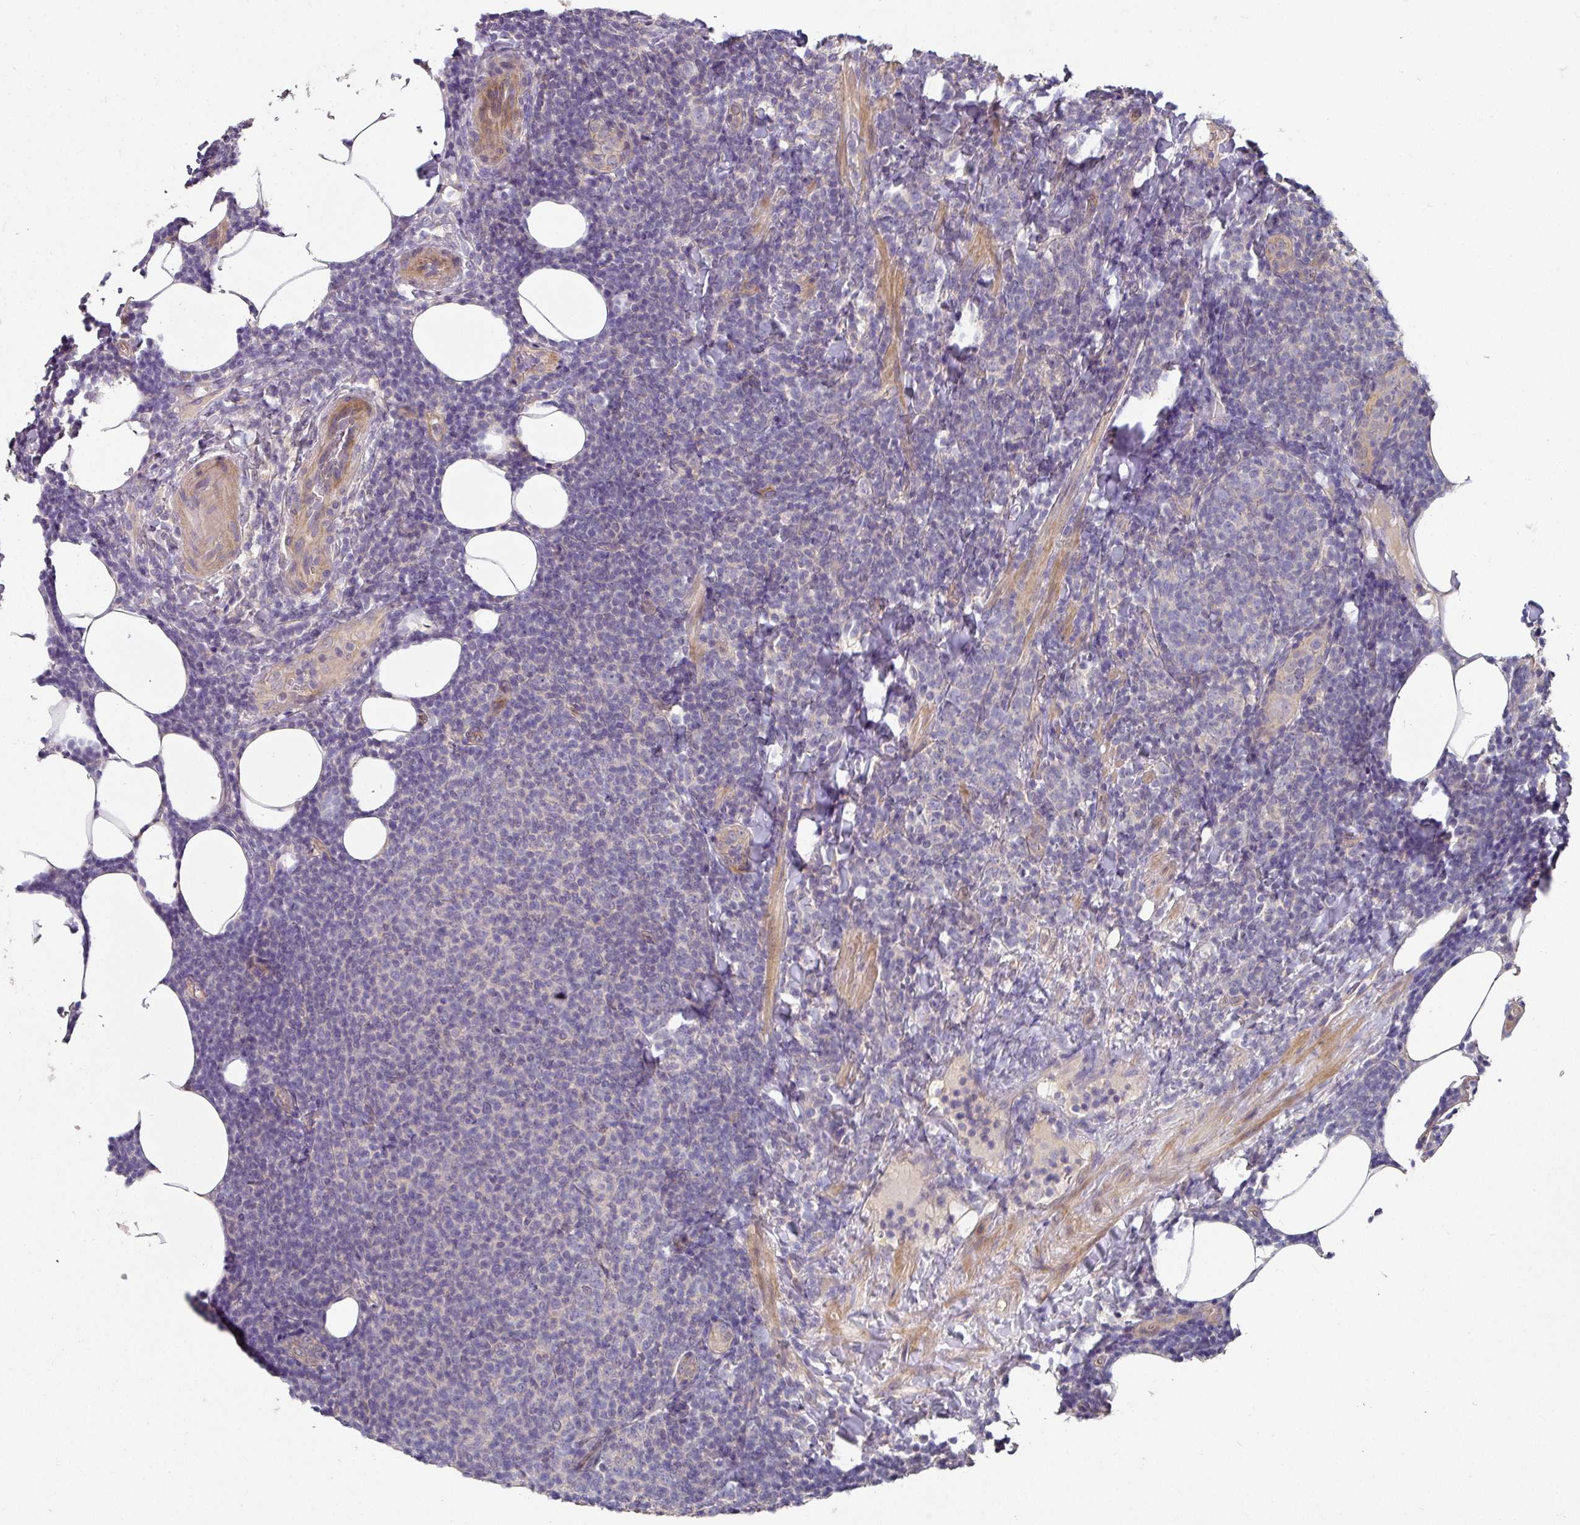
{"staining": {"intensity": "negative", "quantity": "none", "location": "none"}, "tissue": "lymphoma", "cell_type": "Tumor cells", "image_type": "cancer", "snomed": [{"axis": "morphology", "description": "Malignant lymphoma, non-Hodgkin's type, Low grade"}, {"axis": "topography", "description": "Lymph node"}], "caption": "High magnification brightfield microscopy of lymphoma stained with DAB (3,3'-diaminobenzidine) (brown) and counterstained with hematoxylin (blue): tumor cells show no significant positivity. Brightfield microscopy of immunohistochemistry (IHC) stained with DAB (brown) and hematoxylin (blue), captured at high magnification.", "gene": "C4orf48", "patient": {"sex": "male", "age": 66}}